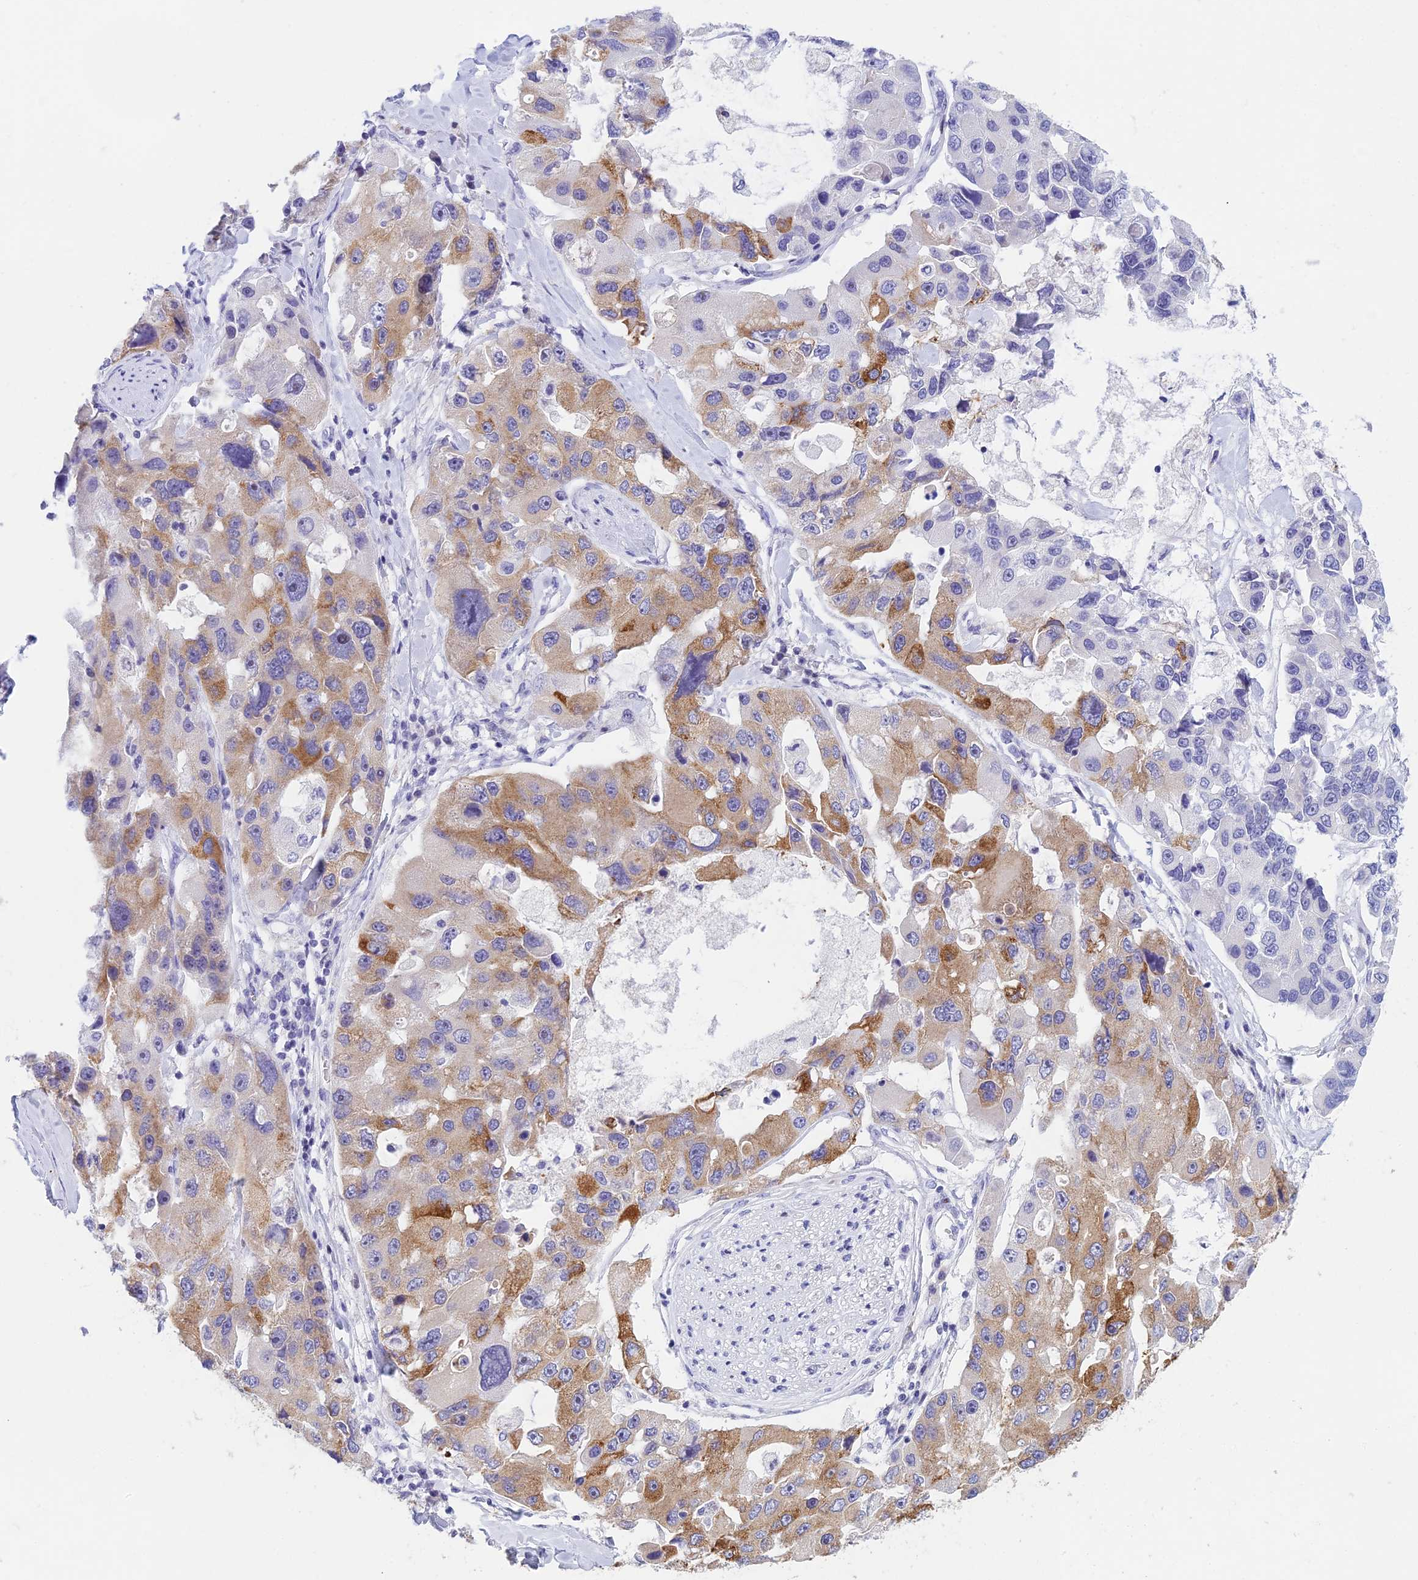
{"staining": {"intensity": "moderate", "quantity": "25%-75%", "location": "cytoplasmic/membranous"}, "tissue": "lung cancer", "cell_type": "Tumor cells", "image_type": "cancer", "snomed": [{"axis": "morphology", "description": "Adenocarcinoma, NOS"}, {"axis": "topography", "description": "Lung"}], "caption": "A histopathology image showing moderate cytoplasmic/membranous positivity in about 25%-75% of tumor cells in adenocarcinoma (lung), as visualized by brown immunohistochemical staining.", "gene": "REXO5", "patient": {"sex": "female", "age": 54}}